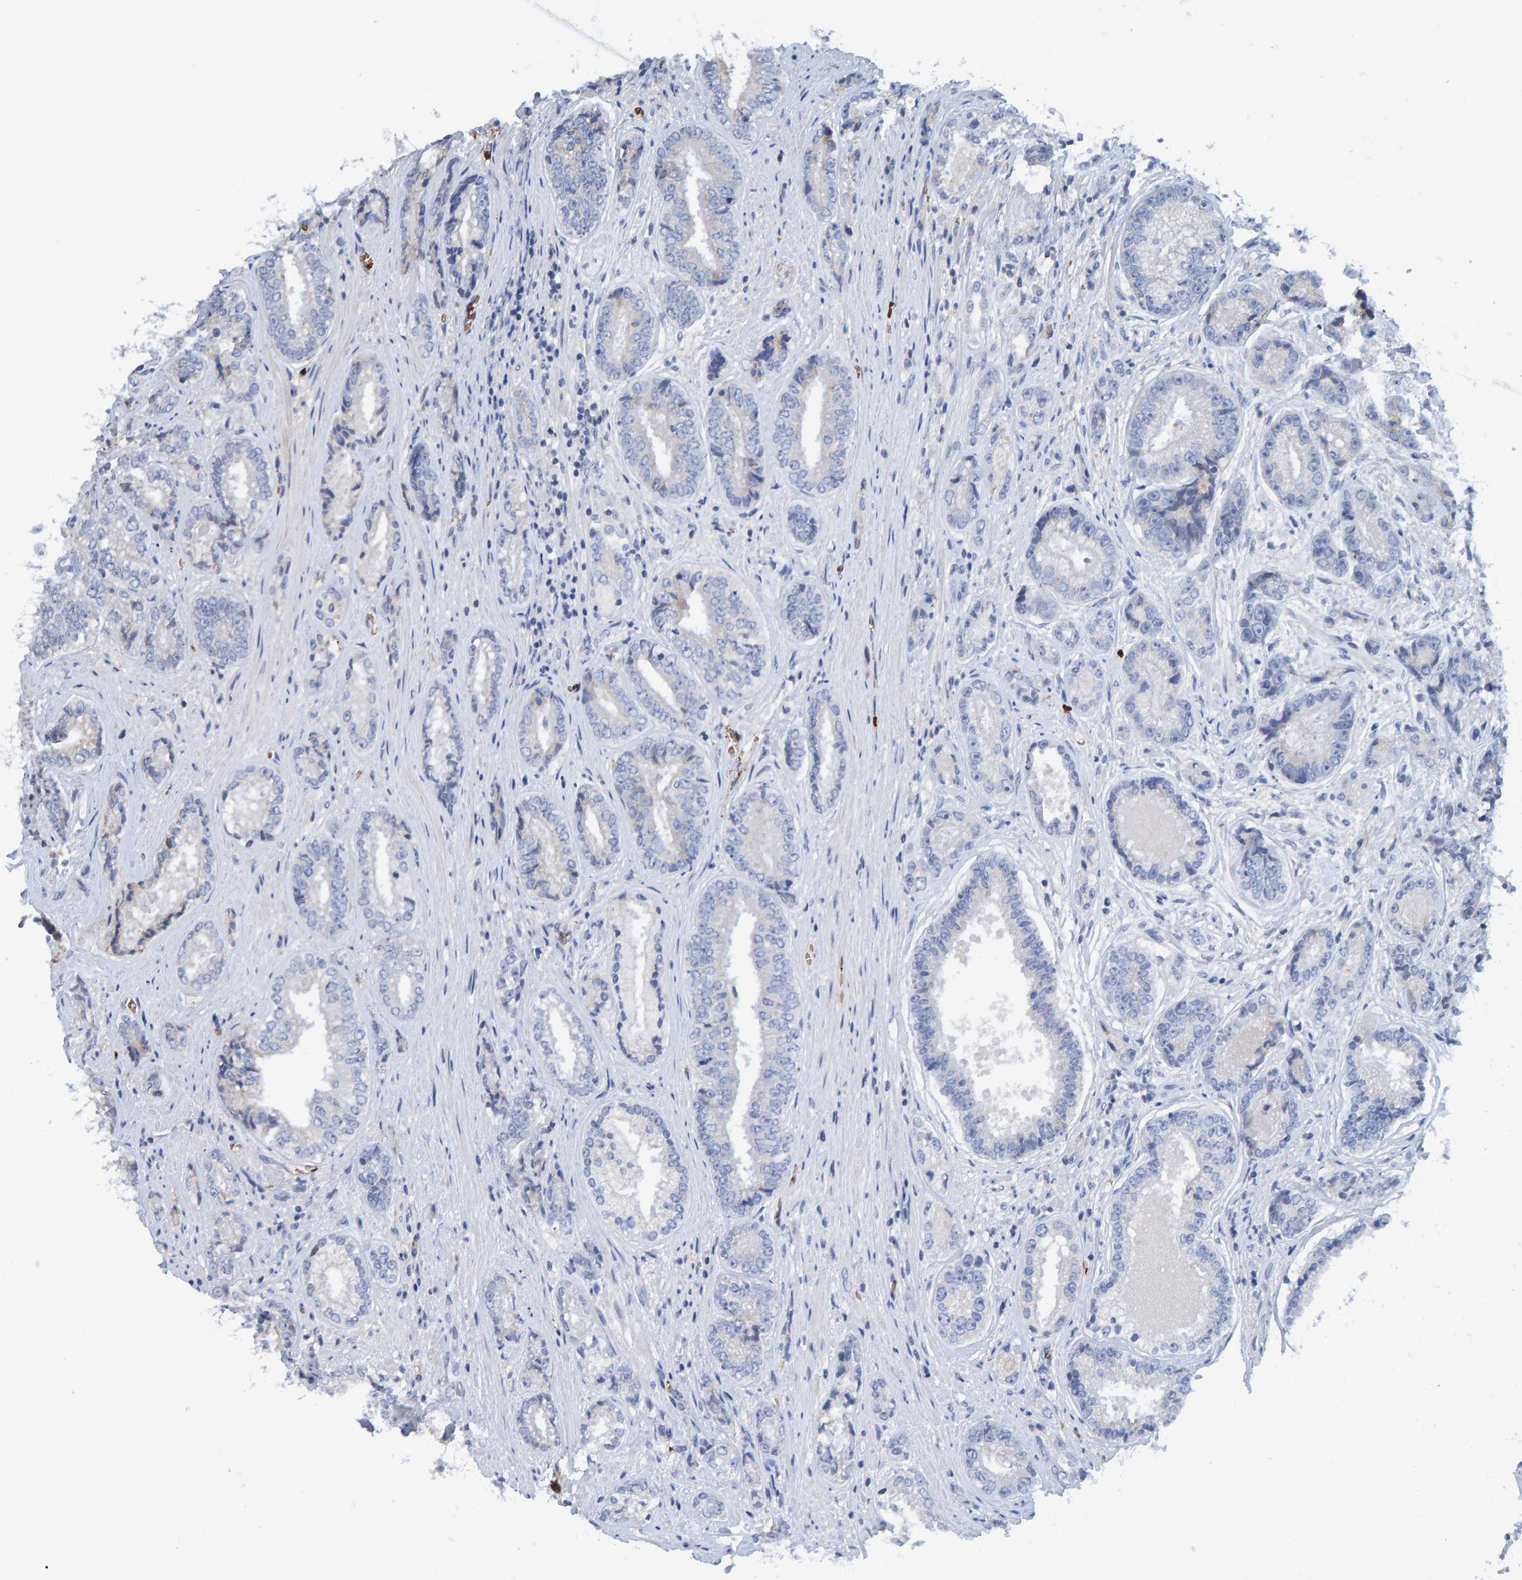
{"staining": {"intensity": "negative", "quantity": "none", "location": "none"}, "tissue": "prostate cancer", "cell_type": "Tumor cells", "image_type": "cancer", "snomed": [{"axis": "morphology", "description": "Adenocarcinoma, High grade"}, {"axis": "topography", "description": "Prostate"}], "caption": "This is an IHC histopathology image of prostate cancer. There is no positivity in tumor cells.", "gene": "VPS9D1", "patient": {"sex": "male", "age": 61}}